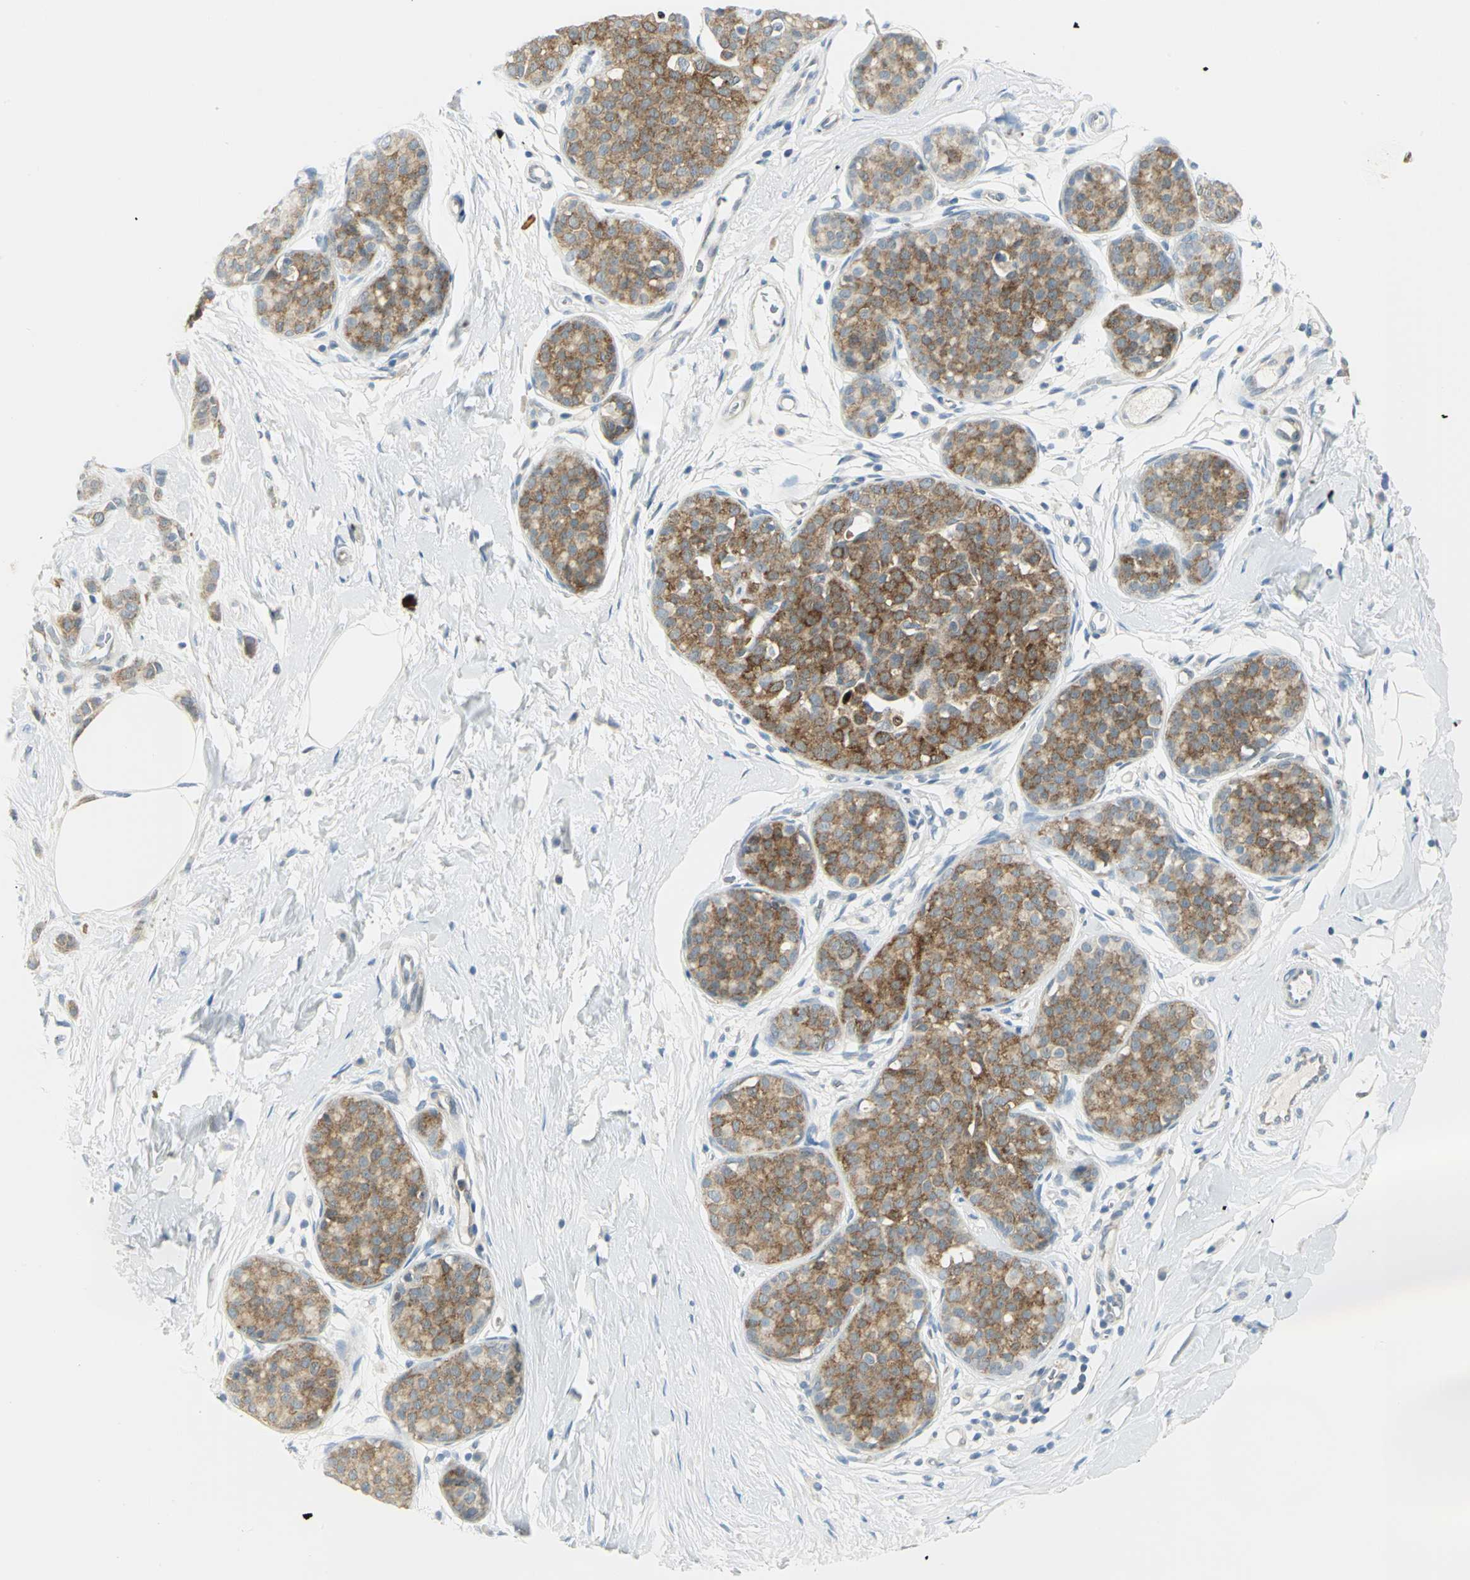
{"staining": {"intensity": "moderate", "quantity": ">75%", "location": "cytoplasmic/membranous"}, "tissue": "breast cancer", "cell_type": "Tumor cells", "image_type": "cancer", "snomed": [{"axis": "morphology", "description": "Lobular carcinoma, in situ"}, {"axis": "morphology", "description": "Lobular carcinoma"}, {"axis": "topography", "description": "Breast"}], "caption": "Moderate cytoplasmic/membranous expression is identified in about >75% of tumor cells in lobular carcinoma in situ (breast). Using DAB (3,3'-diaminobenzidine) (brown) and hematoxylin (blue) stains, captured at high magnification using brightfield microscopy.", "gene": "ALDOA", "patient": {"sex": "female", "age": 41}}